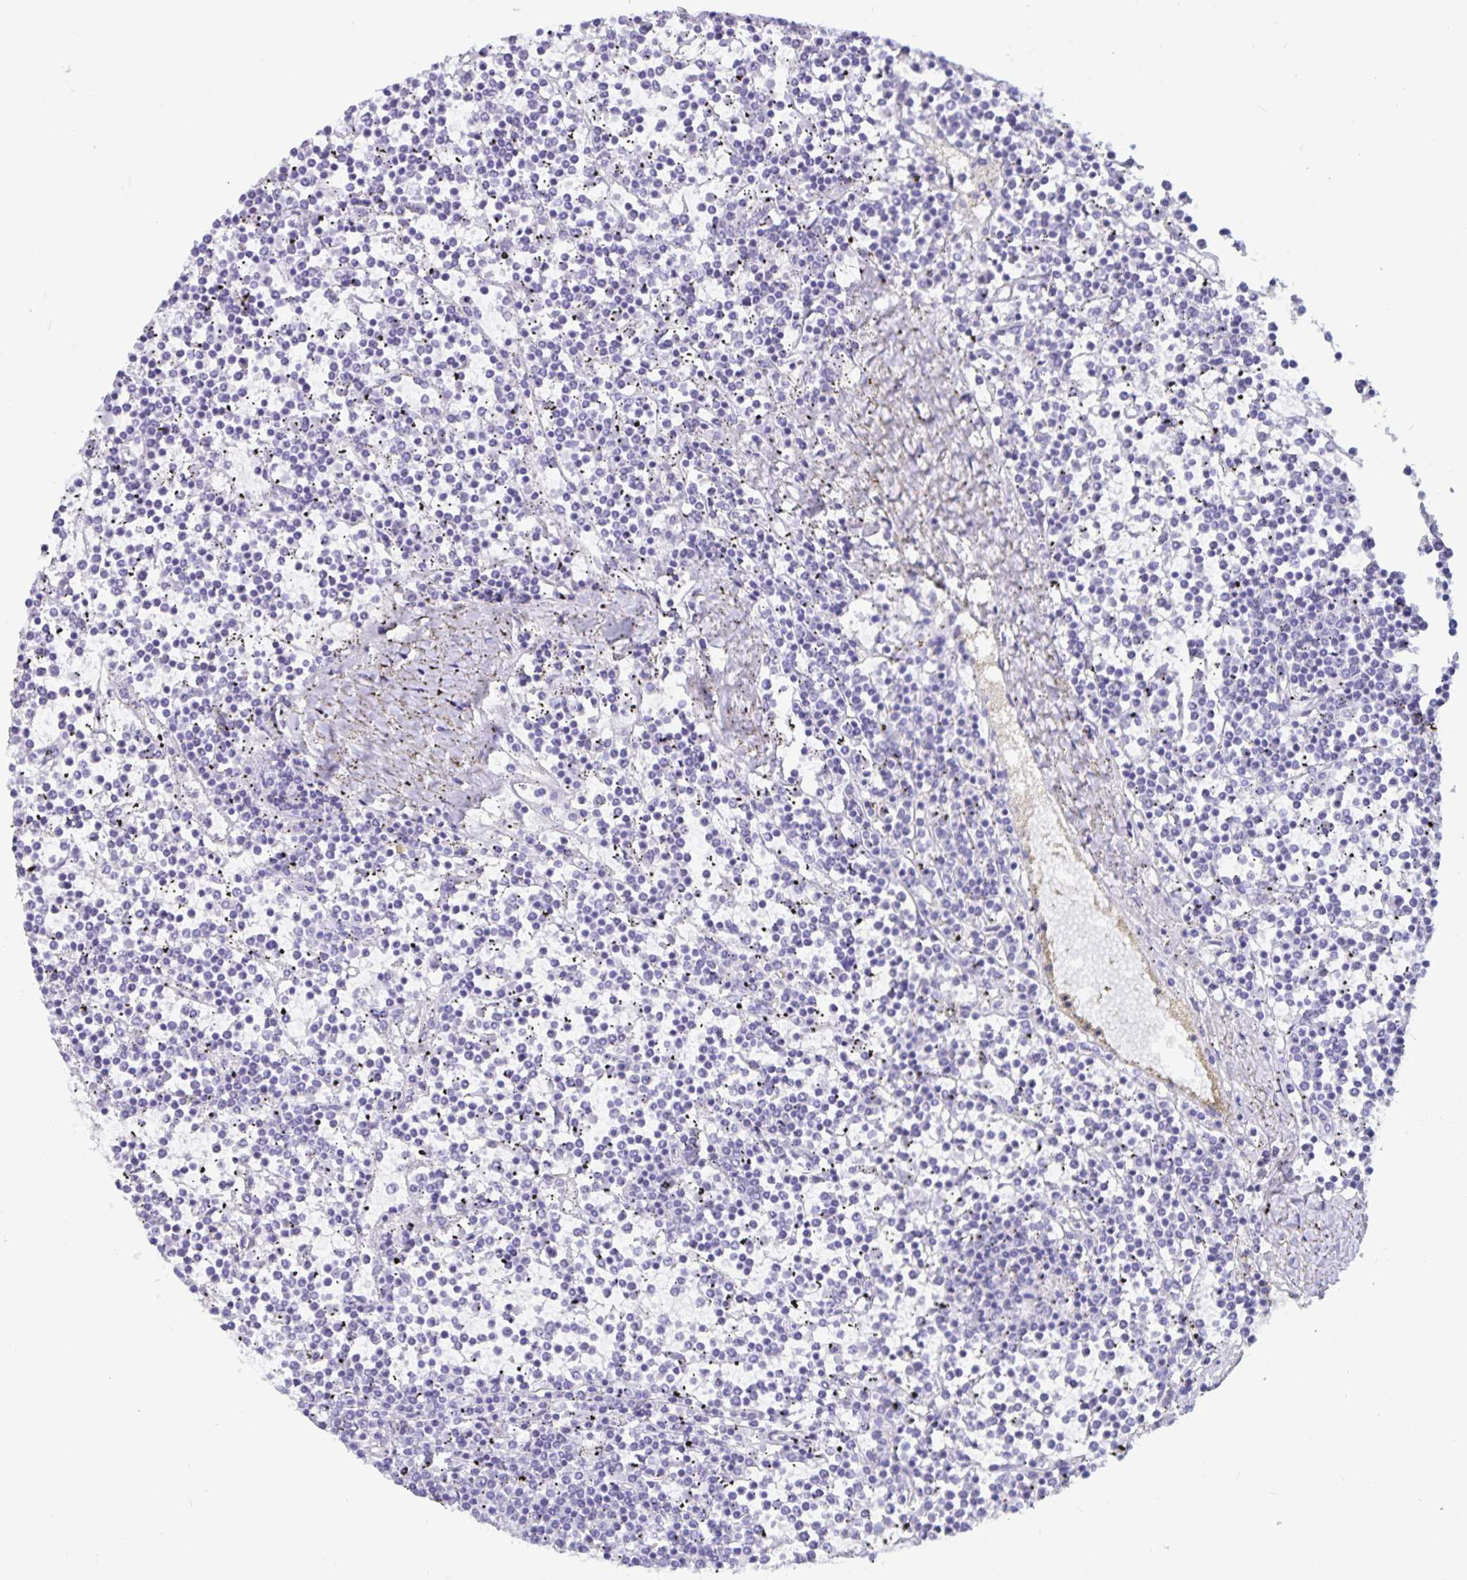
{"staining": {"intensity": "negative", "quantity": "none", "location": "none"}, "tissue": "lymphoma", "cell_type": "Tumor cells", "image_type": "cancer", "snomed": [{"axis": "morphology", "description": "Malignant lymphoma, non-Hodgkin's type, Low grade"}, {"axis": "topography", "description": "Spleen"}], "caption": "Micrograph shows no protein expression in tumor cells of low-grade malignant lymphoma, non-Hodgkin's type tissue.", "gene": "GPR137", "patient": {"sex": "female", "age": 19}}